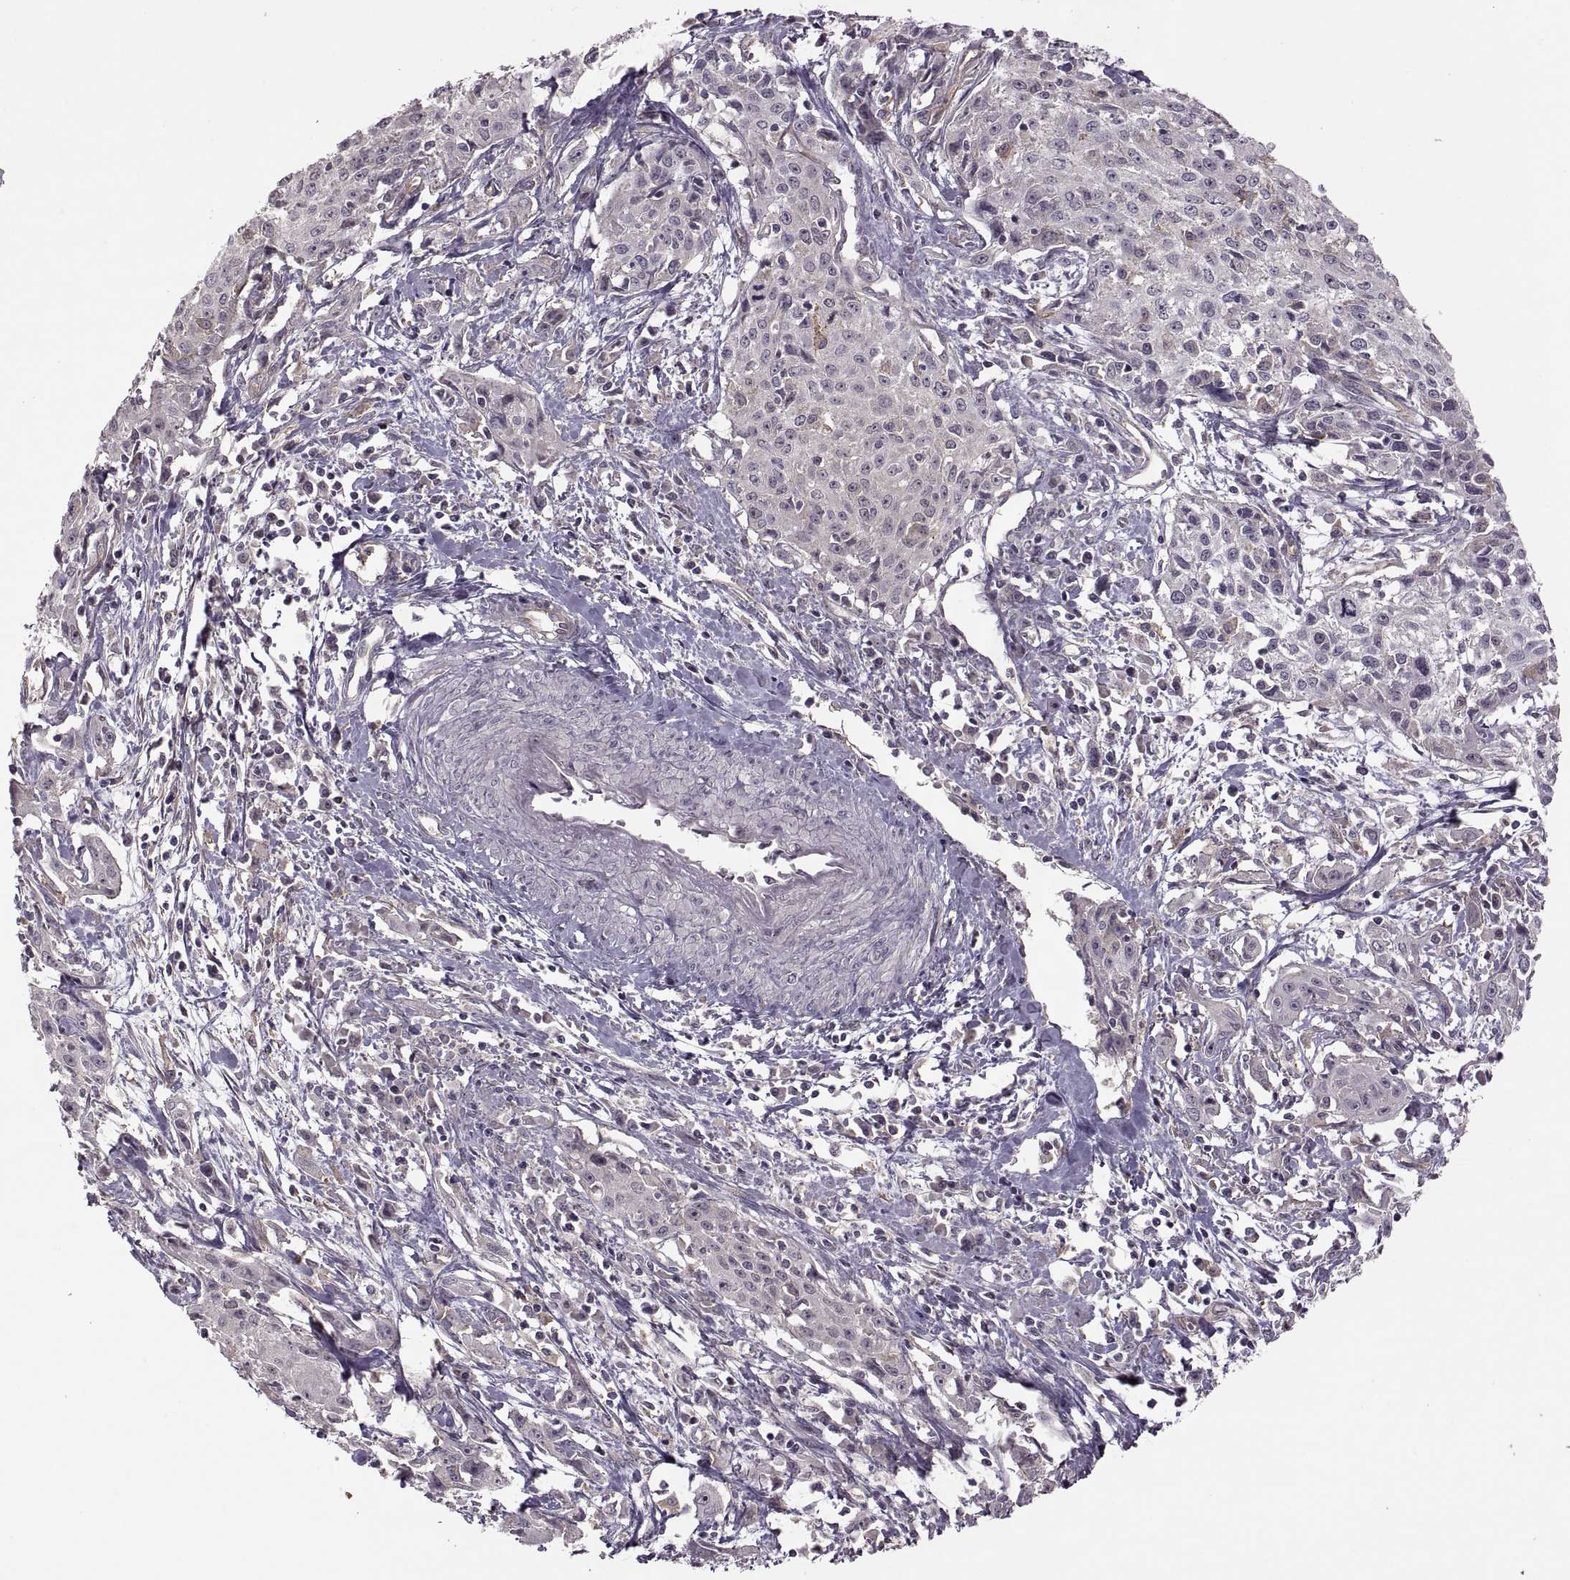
{"staining": {"intensity": "negative", "quantity": "none", "location": "none"}, "tissue": "cervical cancer", "cell_type": "Tumor cells", "image_type": "cancer", "snomed": [{"axis": "morphology", "description": "Squamous cell carcinoma, NOS"}, {"axis": "topography", "description": "Cervix"}], "caption": "IHC of human cervical squamous cell carcinoma exhibits no staining in tumor cells. Brightfield microscopy of IHC stained with DAB (brown) and hematoxylin (blue), captured at high magnification.", "gene": "PIERCE1", "patient": {"sex": "female", "age": 38}}